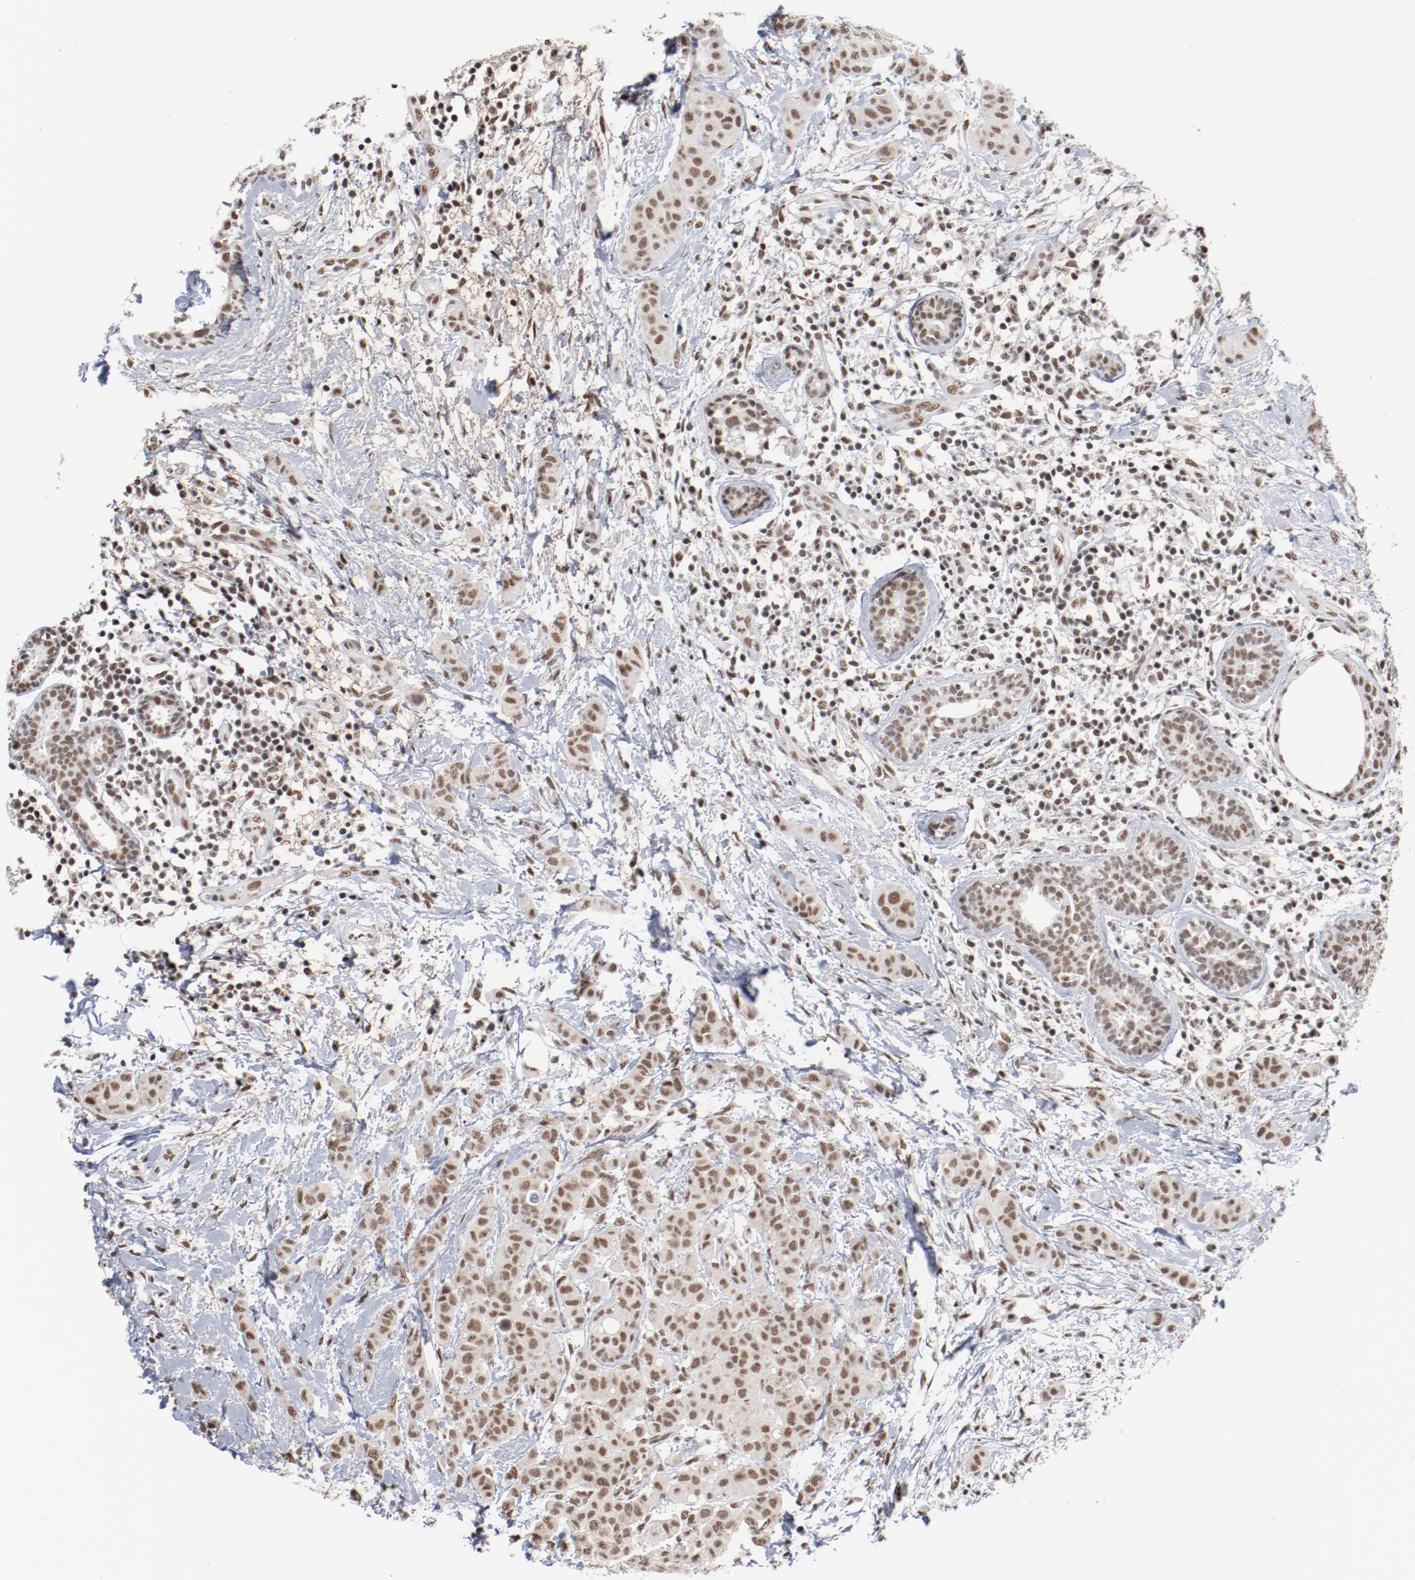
{"staining": {"intensity": "moderate", "quantity": ">75%", "location": "cytoplasmic/membranous,nuclear"}, "tissue": "breast cancer", "cell_type": "Tumor cells", "image_type": "cancer", "snomed": [{"axis": "morphology", "description": "Duct carcinoma"}, {"axis": "topography", "description": "Breast"}], "caption": "Immunohistochemical staining of human breast cancer reveals medium levels of moderate cytoplasmic/membranous and nuclear protein positivity in approximately >75% of tumor cells.", "gene": "BUB3", "patient": {"sex": "female", "age": 40}}